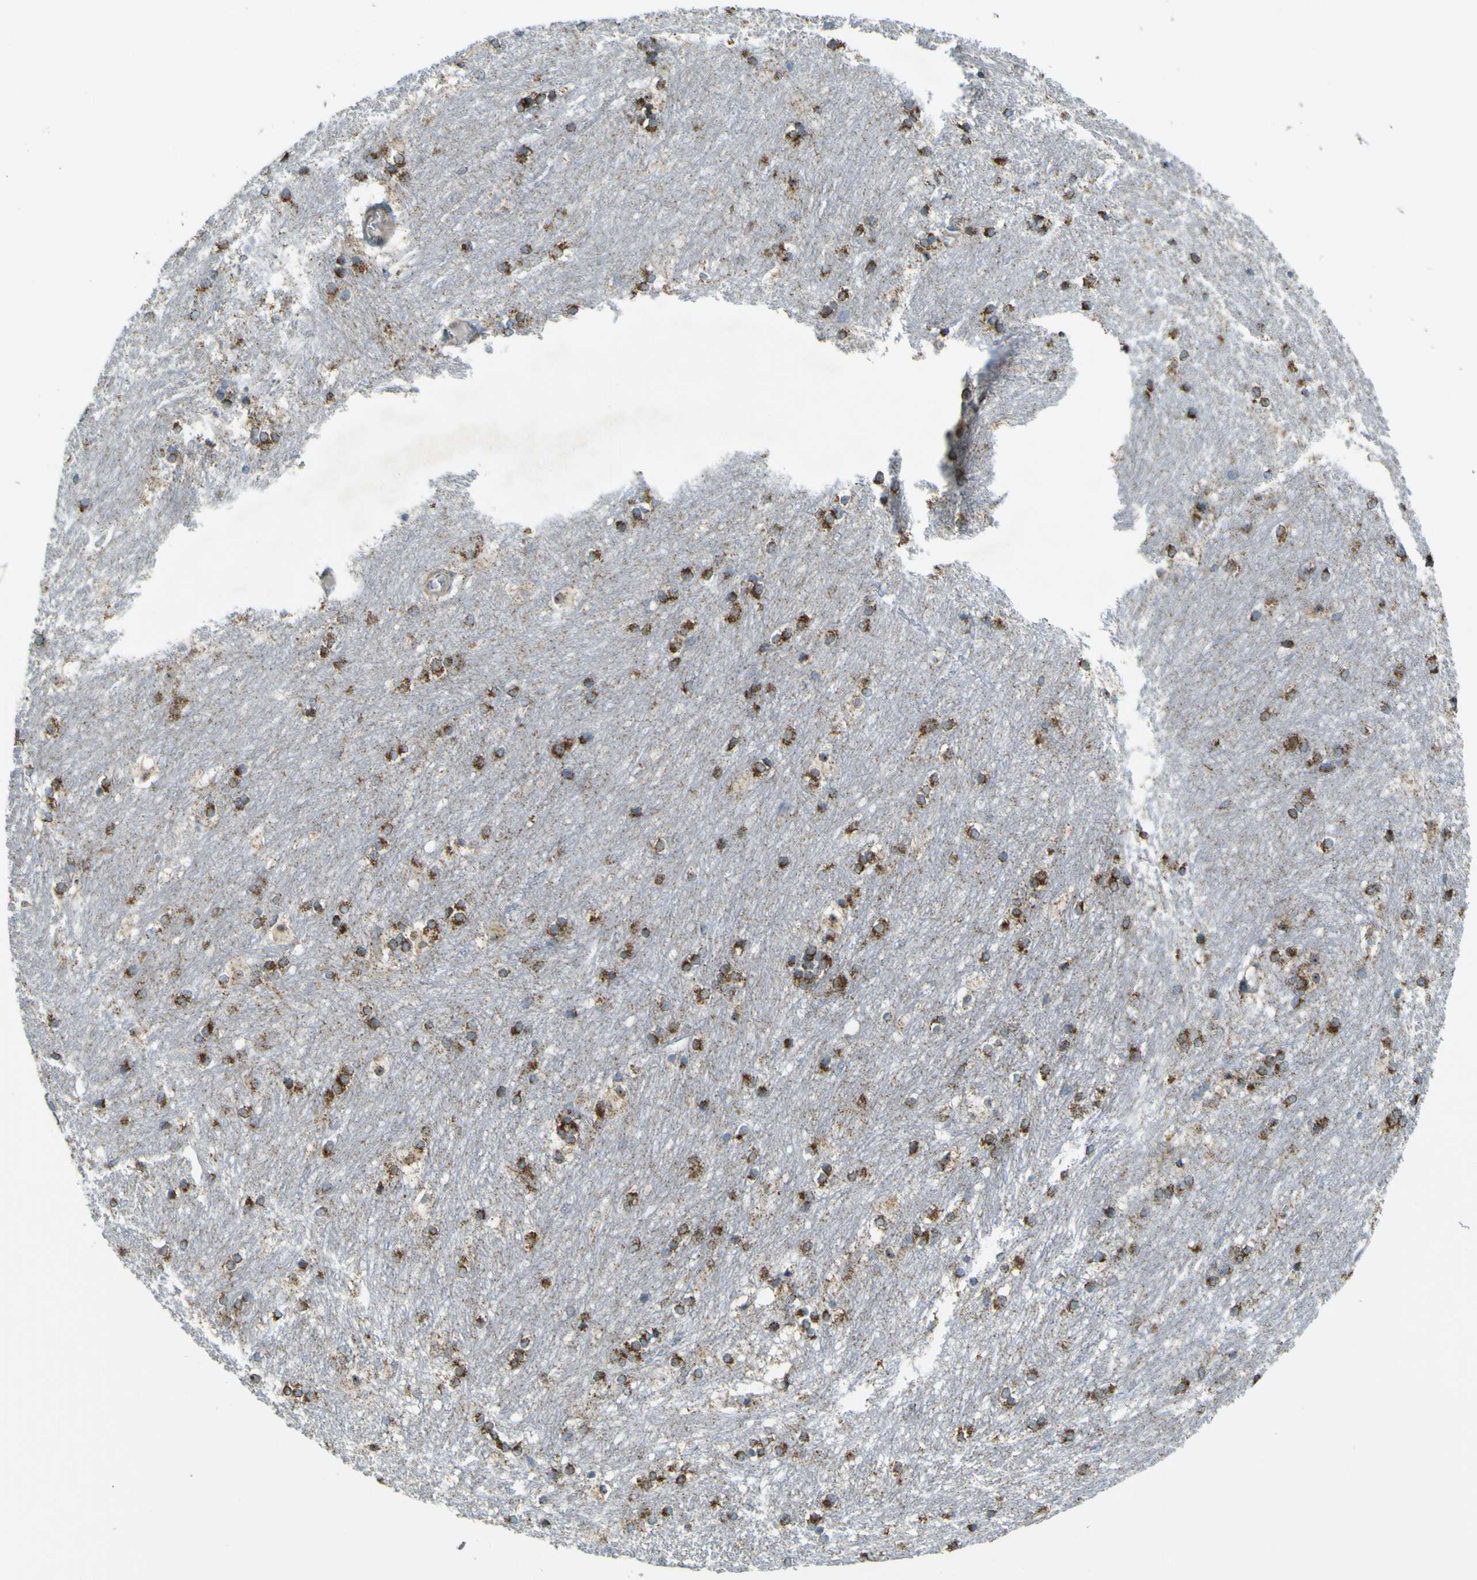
{"staining": {"intensity": "strong", "quantity": ">75%", "location": "cytoplasmic/membranous"}, "tissue": "caudate", "cell_type": "Glial cells", "image_type": "normal", "snomed": [{"axis": "morphology", "description": "Normal tissue, NOS"}, {"axis": "topography", "description": "Lateral ventricle wall"}], "caption": "Protein expression analysis of unremarkable caudate reveals strong cytoplasmic/membranous expression in about >75% of glial cells.", "gene": "ACBD5", "patient": {"sex": "female", "age": 19}}